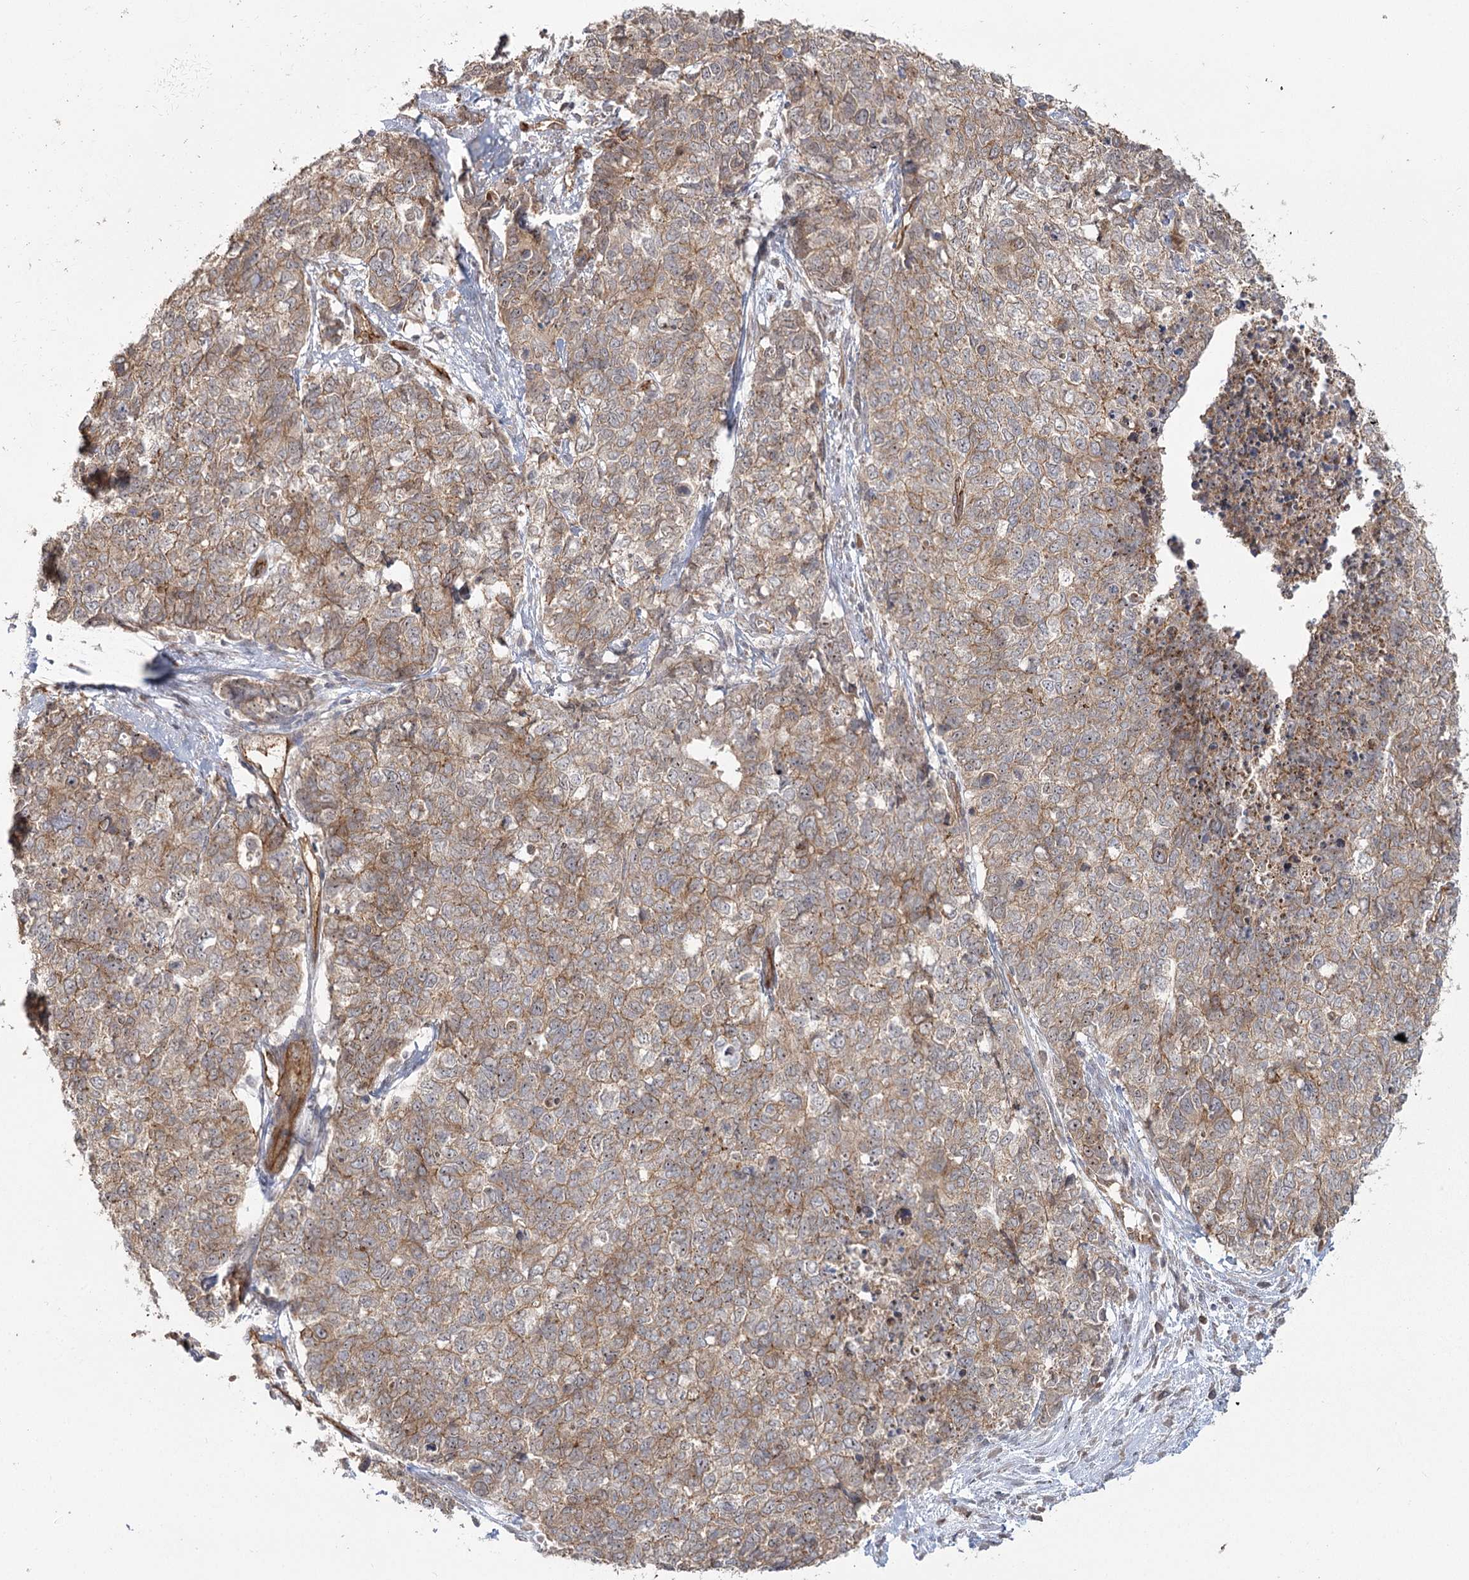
{"staining": {"intensity": "weak", "quantity": ">75%", "location": "cytoplasmic/membranous"}, "tissue": "cervical cancer", "cell_type": "Tumor cells", "image_type": "cancer", "snomed": [{"axis": "morphology", "description": "Squamous cell carcinoma, NOS"}, {"axis": "topography", "description": "Cervix"}], "caption": "IHC staining of cervical cancer (squamous cell carcinoma), which exhibits low levels of weak cytoplasmic/membranous staining in about >75% of tumor cells indicating weak cytoplasmic/membranous protein positivity. The staining was performed using DAB (brown) for protein detection and nuclei were counterstained in hematoxylin (blue).", "gene": "RPP14", "patient": {"sex": "female", "age": 63}}